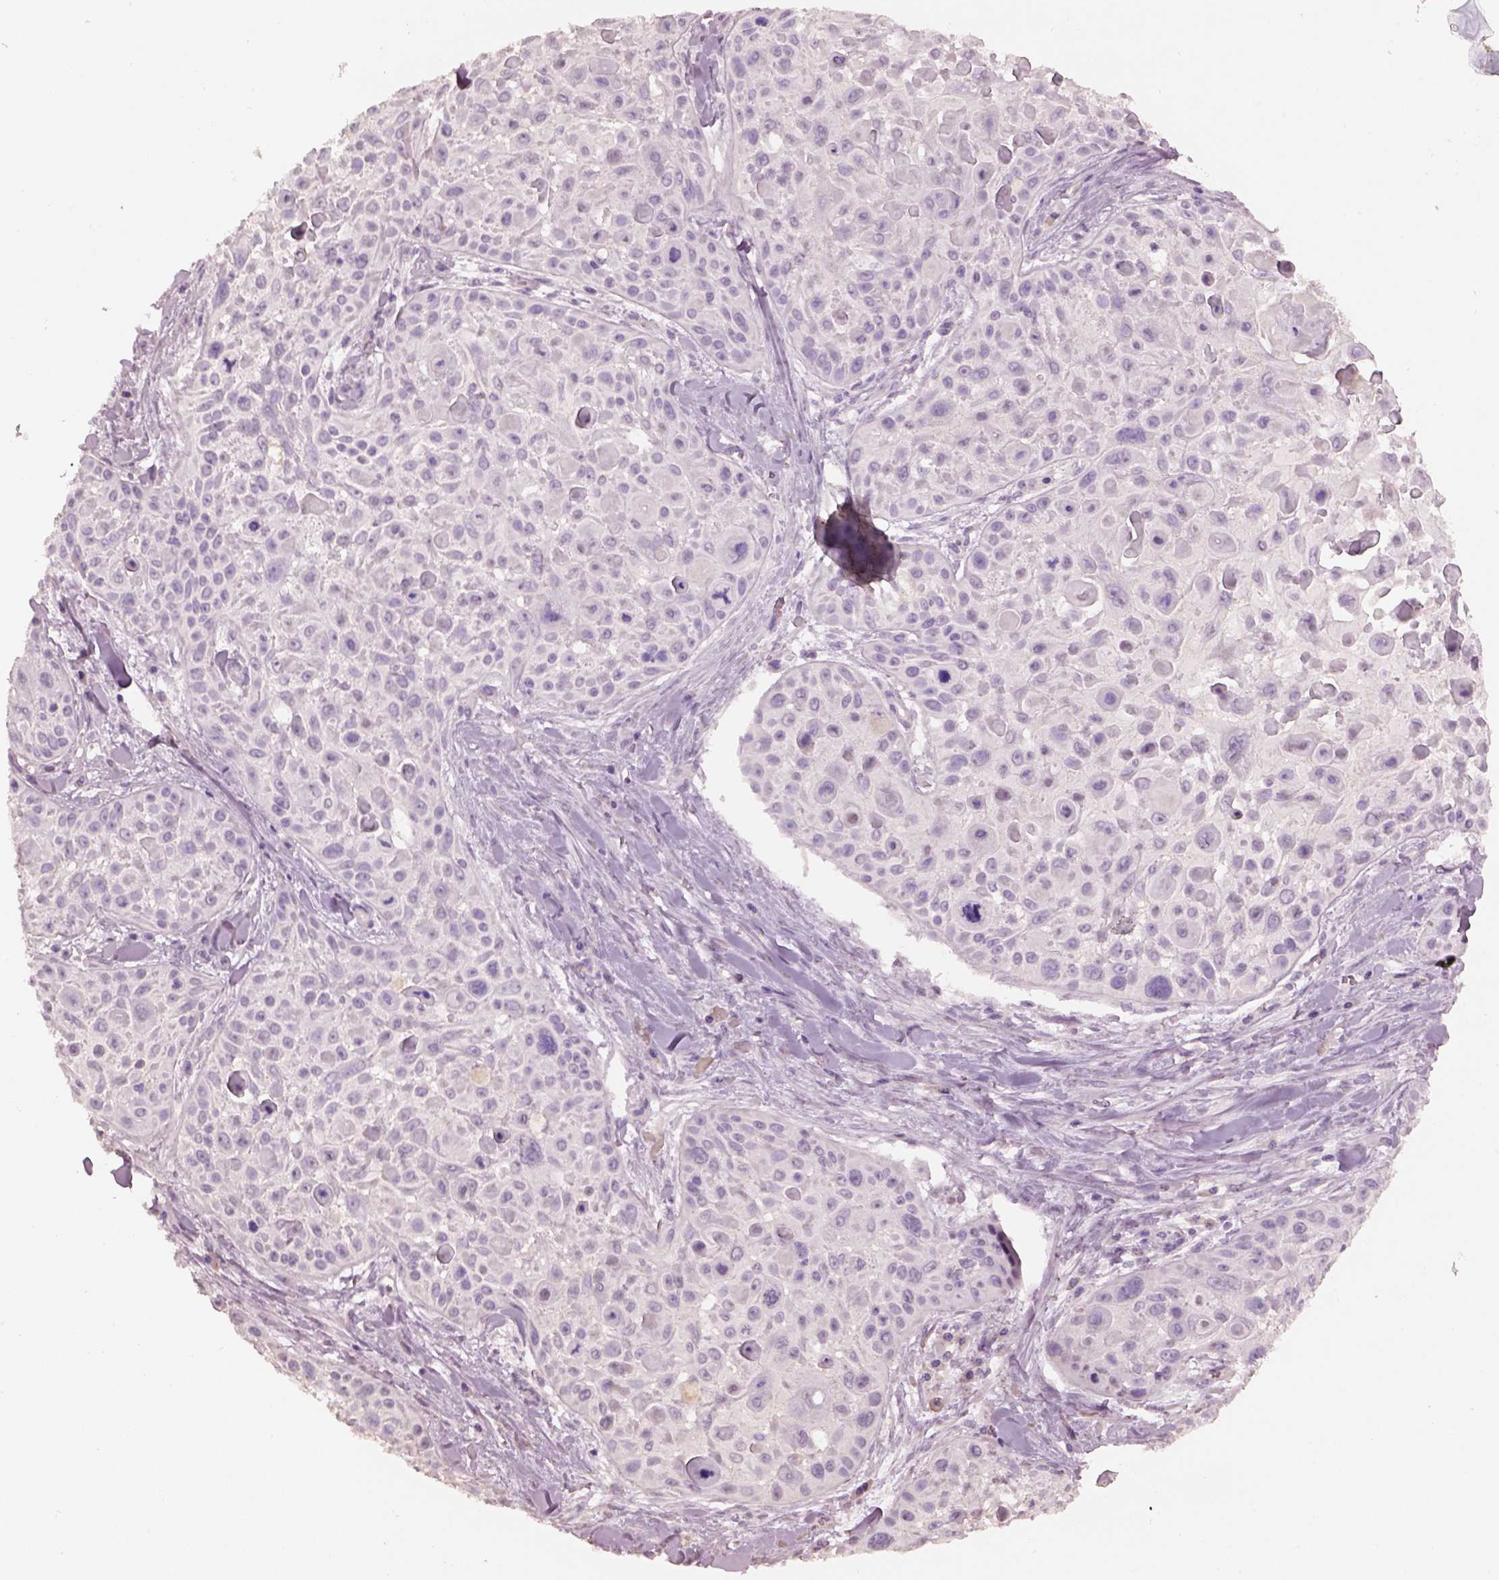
{"staining": {"intensity": "negative", "quantity": "none", "location": "none"}, "tissue": "skin cancer", "cell_type": "Tumor cells", "image_type": "cancer", "snomed": [{"axis": "morphology", "description": "Squamous cell carcinoma, NOS"}, {"axis": "topography", "description": "Skin"}, {"axis": "topography", "description": "Anal"}], "caption": "The photomicrograph displays no staining of tumor cells in skin cancer.", "gene": "KCNIP3", "patient": {"sex": "female", "age": 75}}